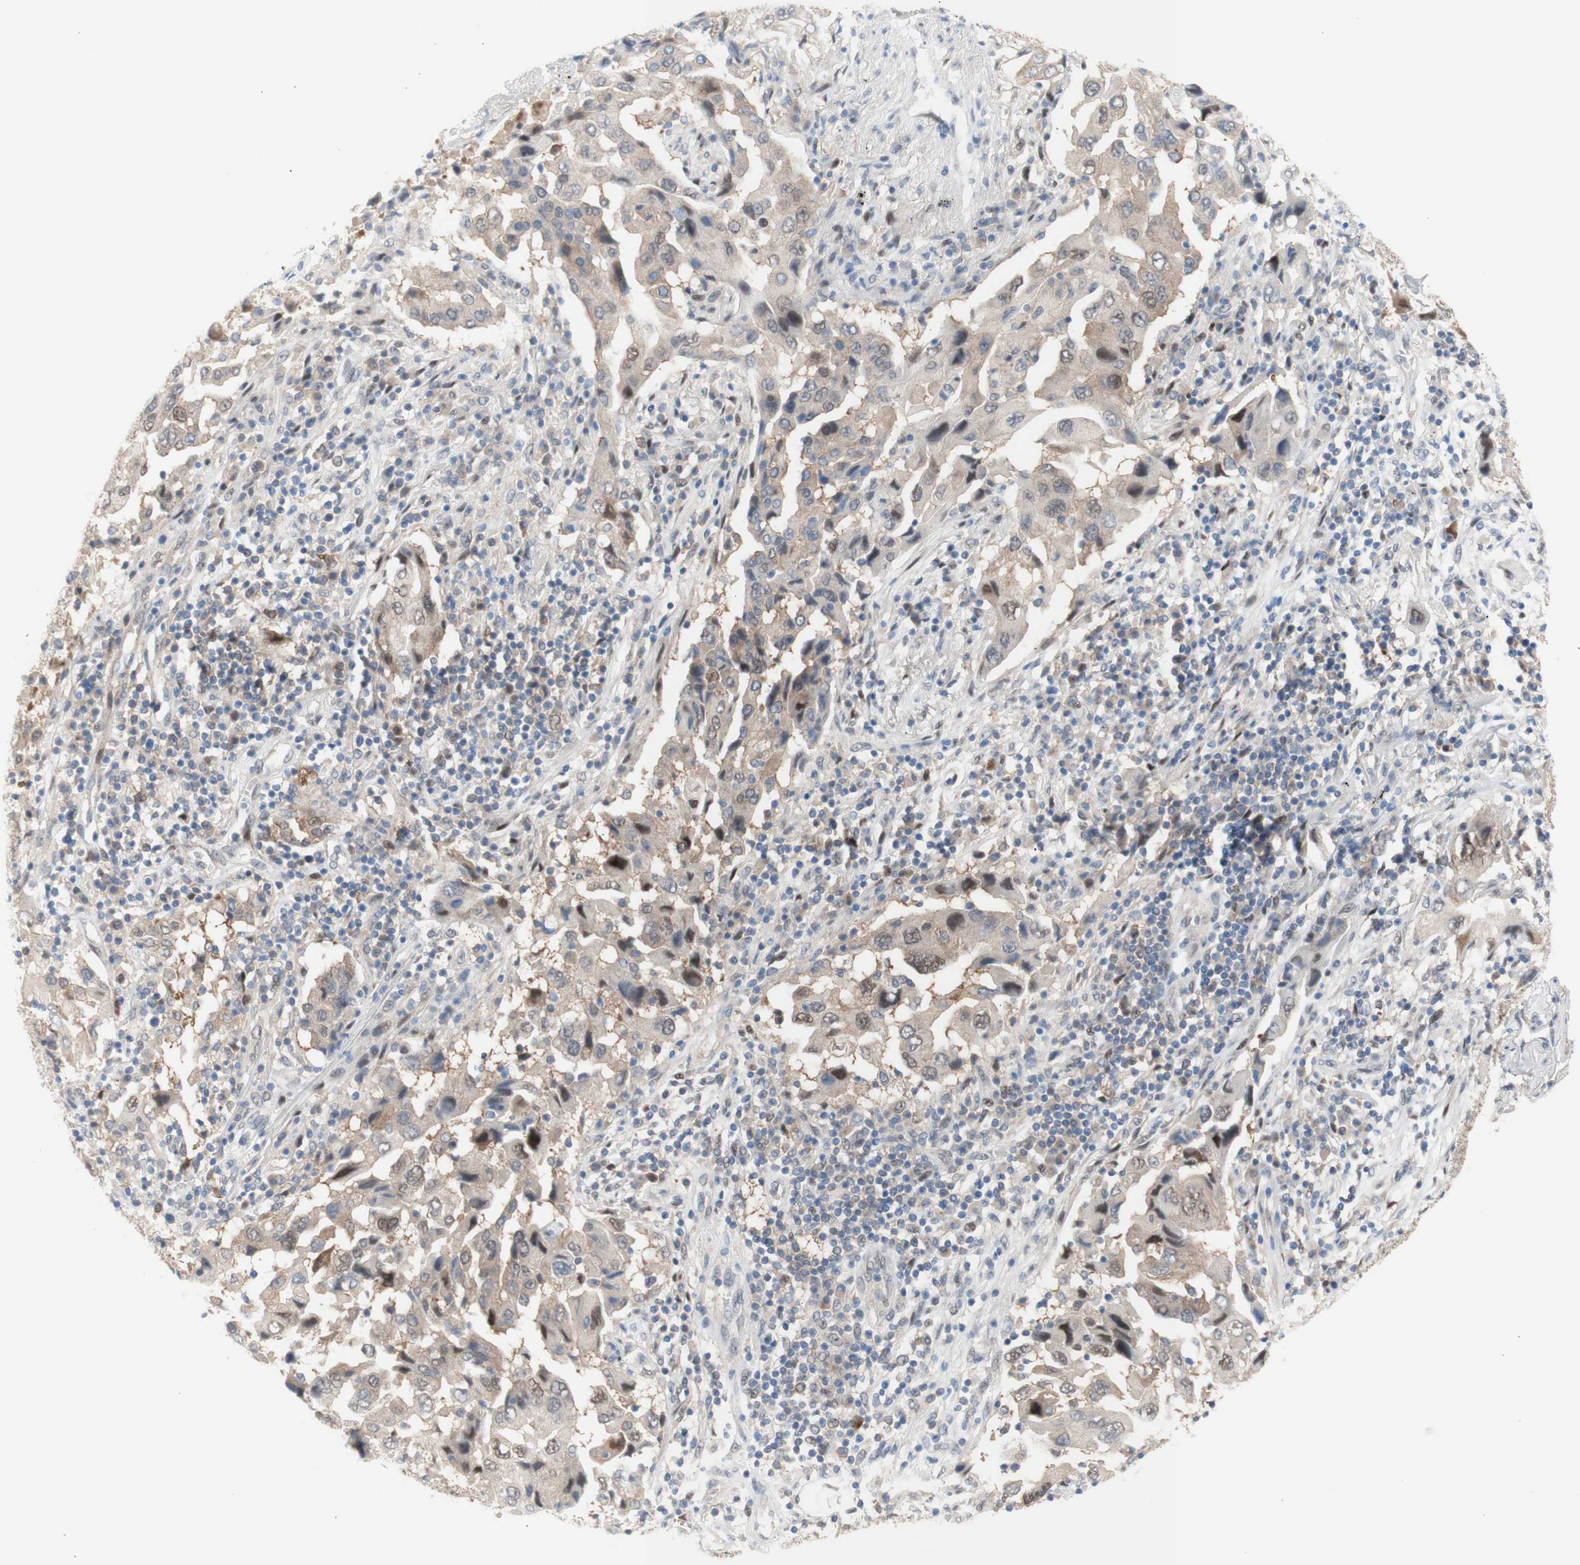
{"staining": {"intensity": "weak", "quantity": ">75%", "location": "cytoplasmic/membranous,nuclear"}, "tissue": "lung cancer", "cell_type": "Tumor cells", "image_type": "cancer", "snomed": [{"axis": "morphology", "description": "Adenocarcinoma, NOS"}, {"axis": "topography", "description": "Lung"}], "caption": "Tumor cells exhibit low levels of weak cytoplasmic/membranous and nuclear positivity in about >75% of cells in human lung adenocarcinoma.", "gene": "PRMT5", "patient": {"sex": "female", "age": 65}}